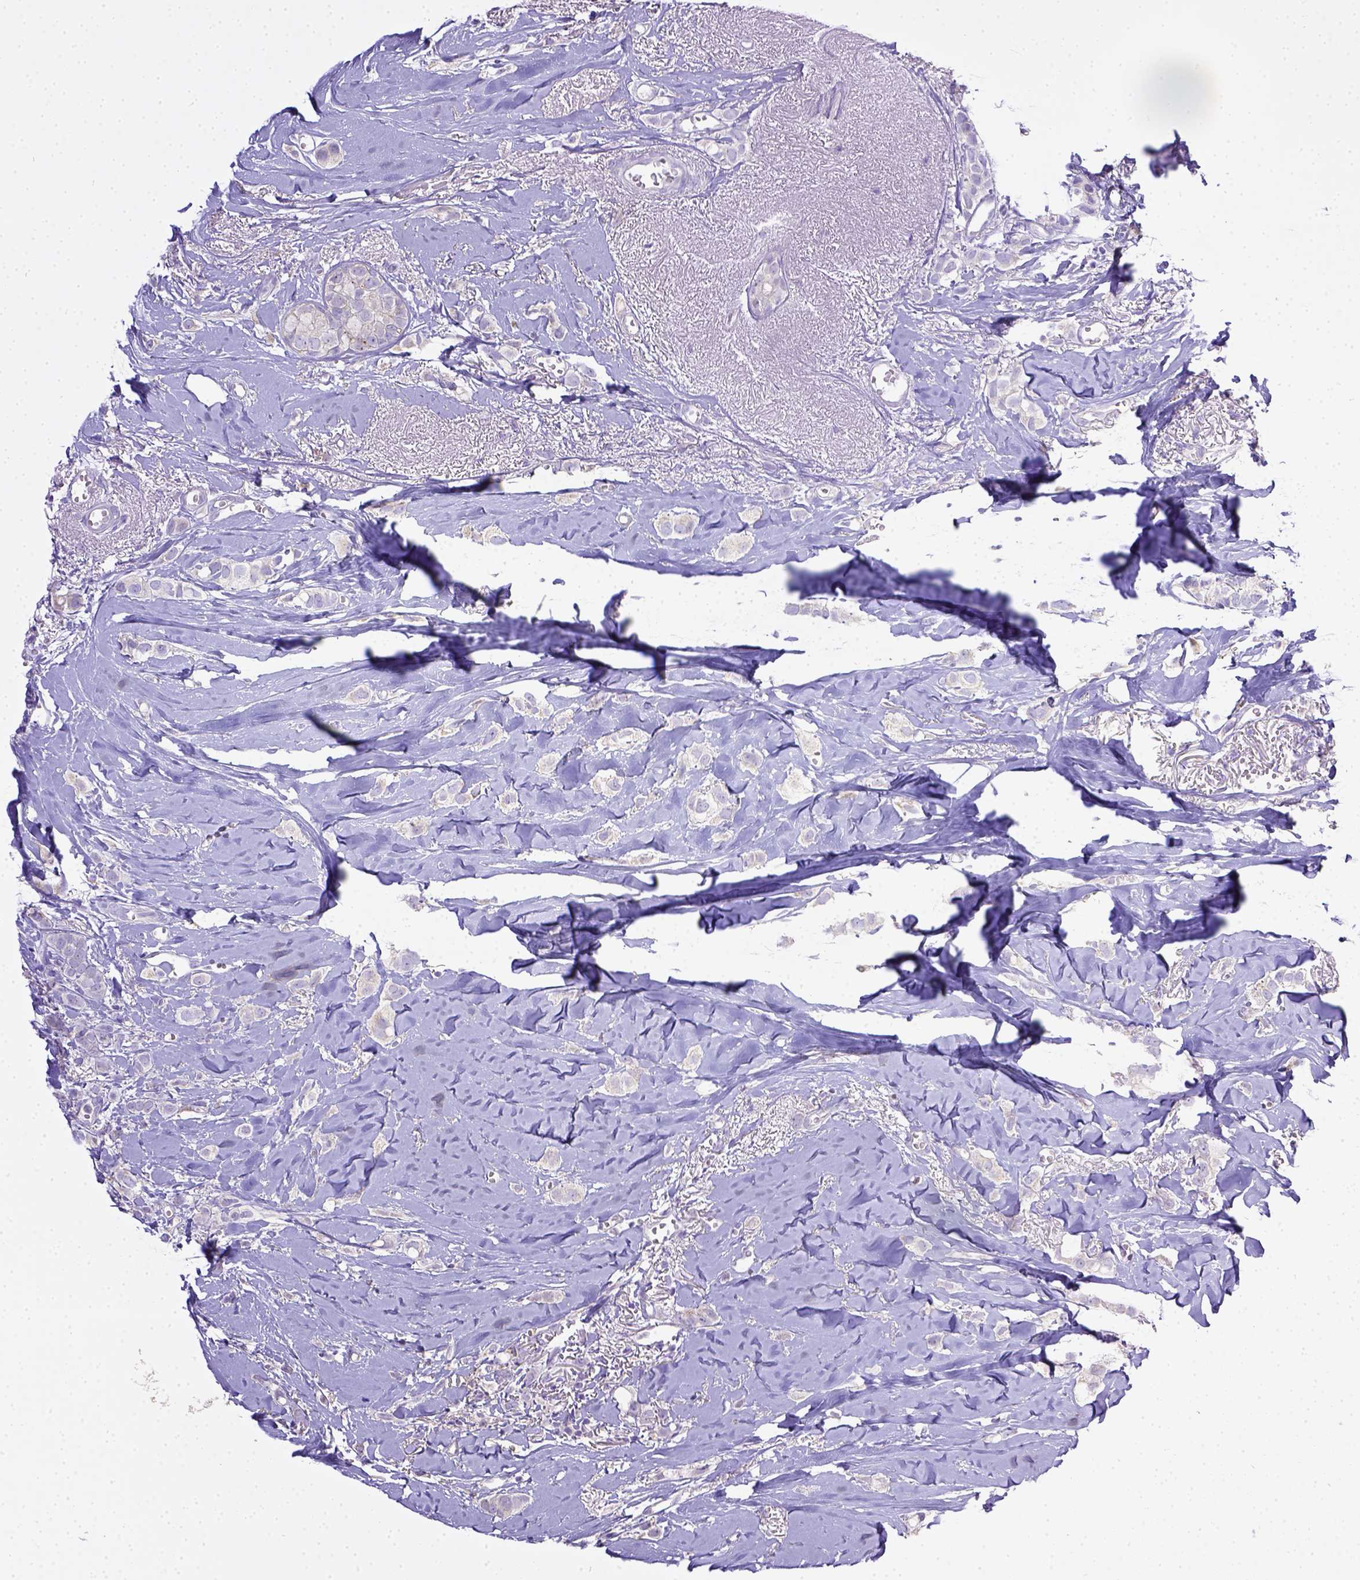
{"staining": {"intensity": "negative", "quantity": "none", "location": "none"}, "tissue": "breast cancer", "cell_type": "Tumor cells", "image_type": "cancer", "snomed": [{"axis": "morphology", "description": "Duct carcinoma"}, {"axis": "topography", "description": "Breast"}], "caption": "Image shows no protein positivity in tumor cells of infiltrating ductal carcinoma (breast) tissue.", "gene": "CD40", "patient": {"sex": "female", "age": 85}}